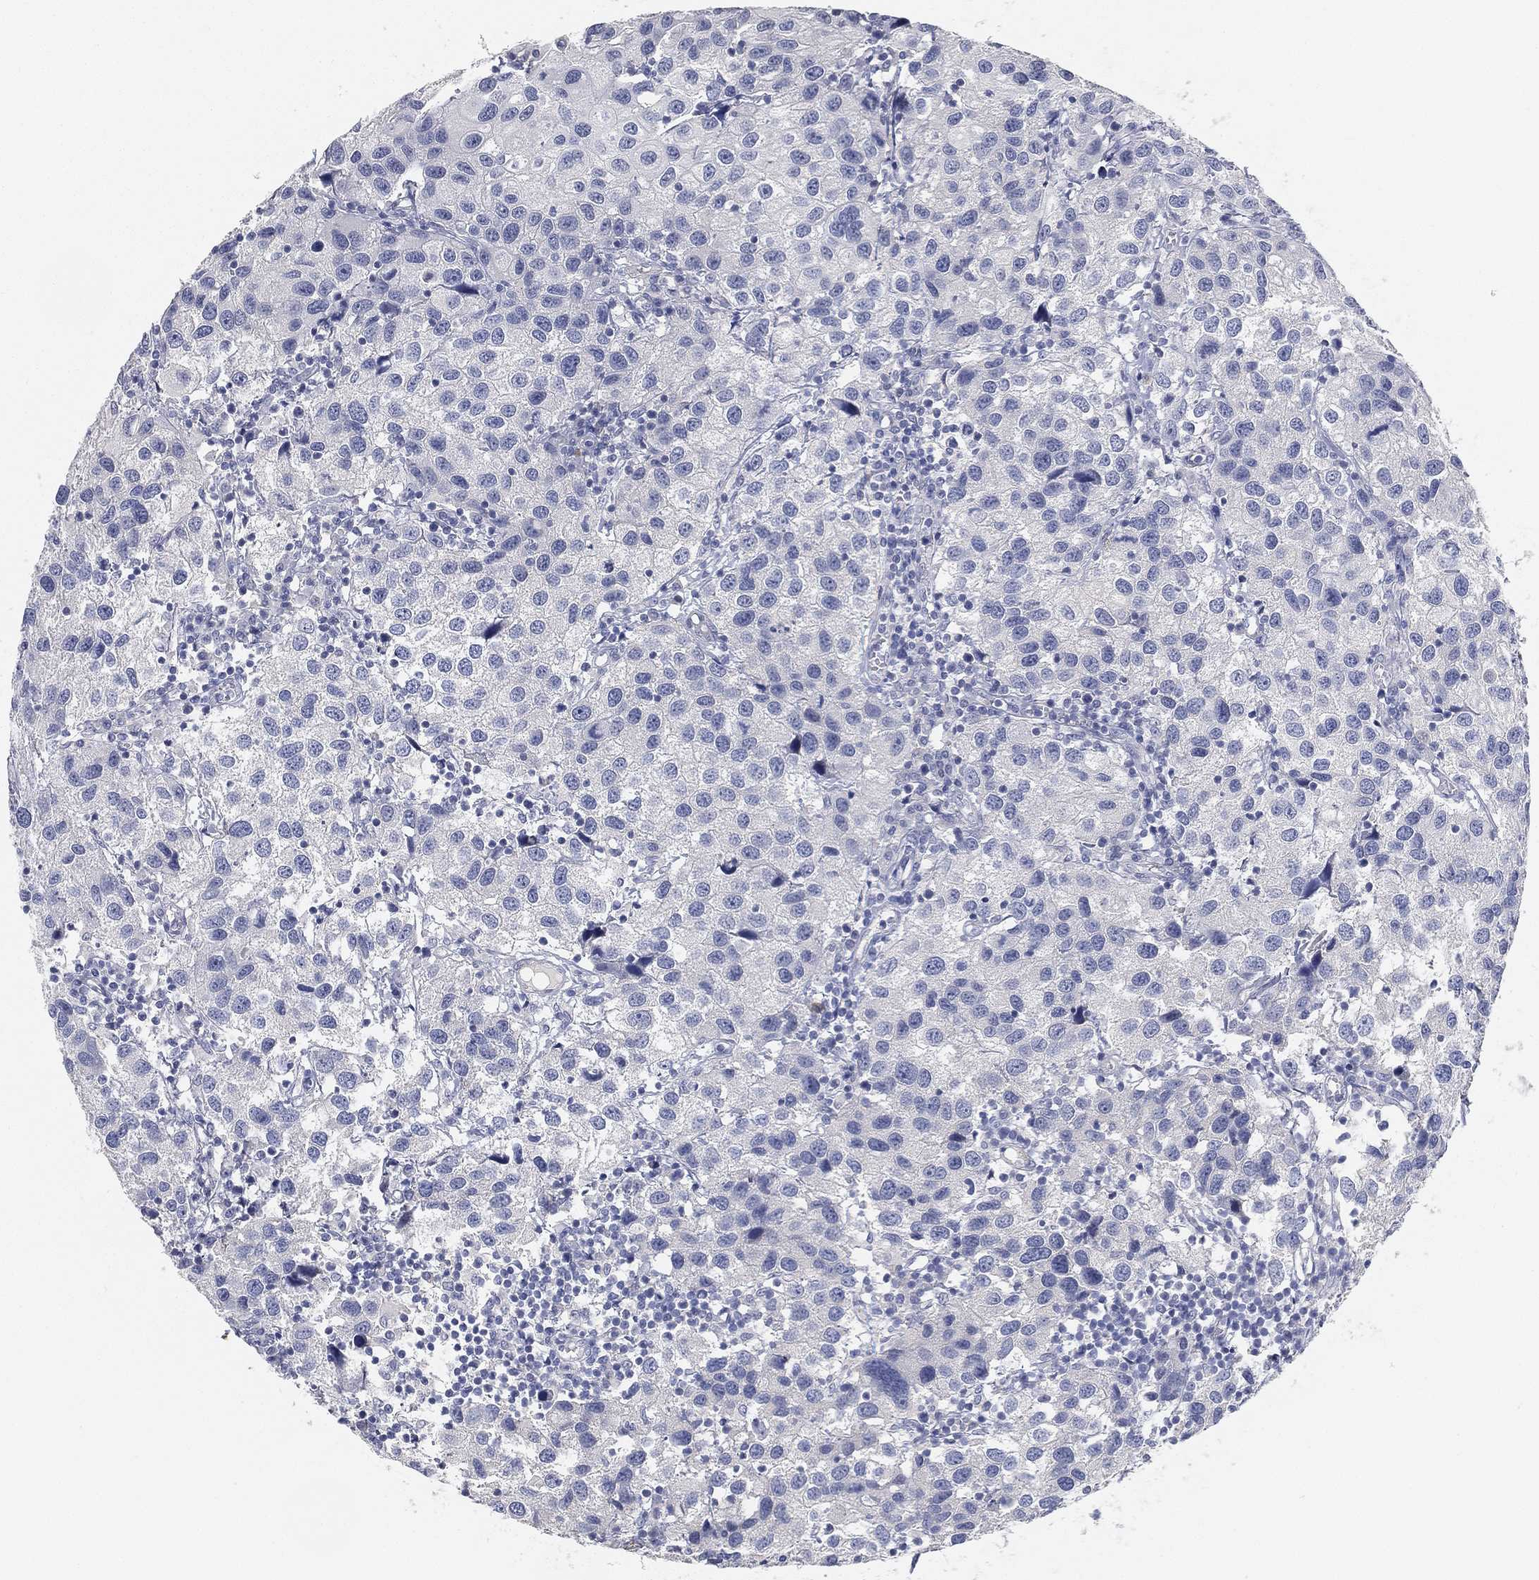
{"staining": {"intensity": "negative", "quantity": "none", "location": "none"}, "tissue": "urothelial cancer", "cell_type": "Tumor cells", "image_type": "cancer", "snomed": [{"axis": "morphology", "description": "Urothelial carcinoma, High grade"}, {"axis": "topography", "description": "Urinary bladder"}], "caption": "Immunohistochemistry (IHC) of urothelial cancer shows no positivity in tumor cells.", "gene": "GPR61", "patient": {"sex": "male", "age": 79}}